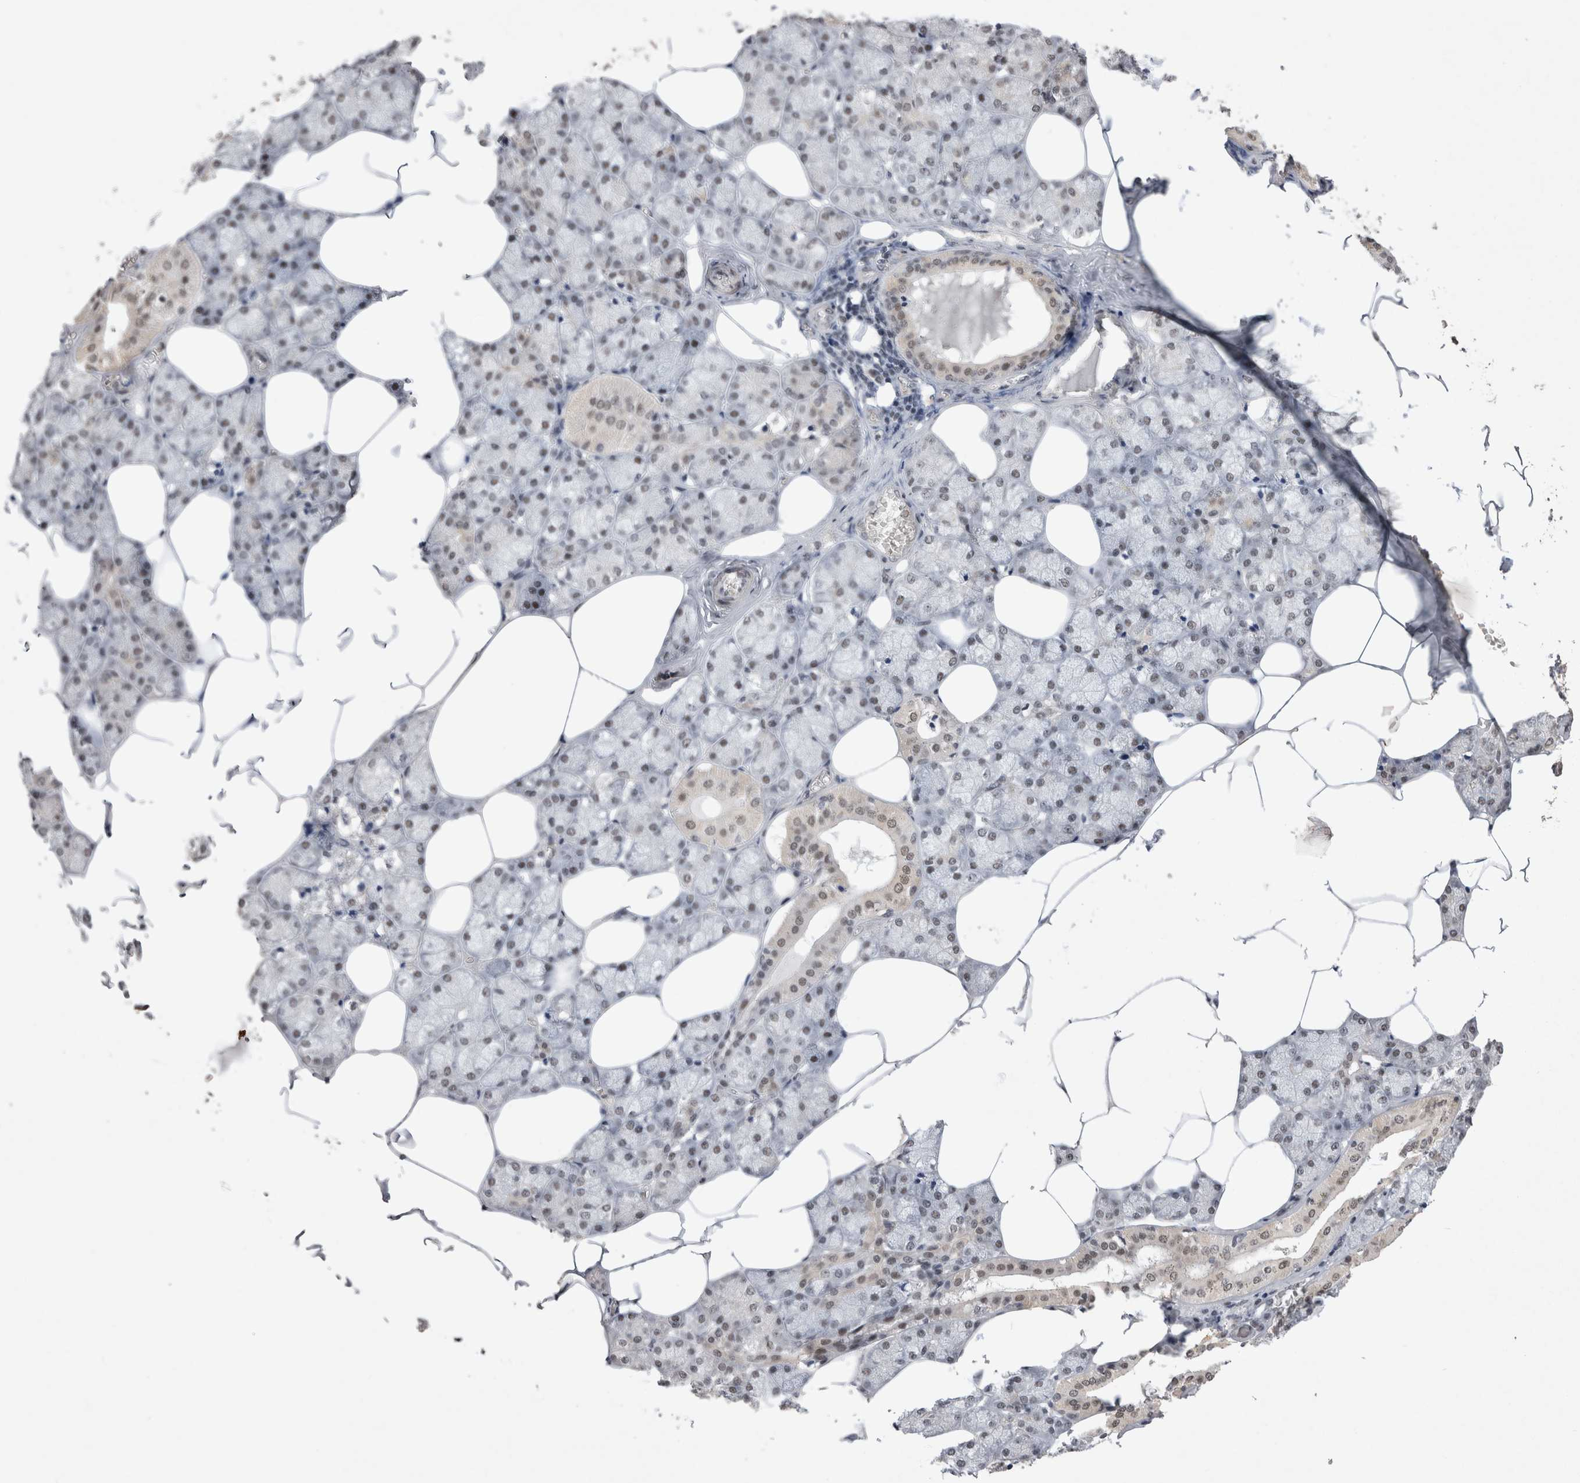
{"staining": {"intensity": "weak", "quantity": "25%-75%", "location": "nuclear"}, "tissue": "salivary gland", "cell_type": "Glandular cells", "image_type": "normal", "snomed": [{"axis": "morphology", "description": "Normal tissue, NOS"}, {"axis": "topography", "description": "Salivary gland"}], "caption": "A high-resolution histopathology image shows IHC staining of normal salivary gland, which shows weak nuclear positivity in about 25%-75% of glandular cells. Nuclei are stained in blue.", "gene": "RBM6", "patient": {"sex": "male", "age": 62}}